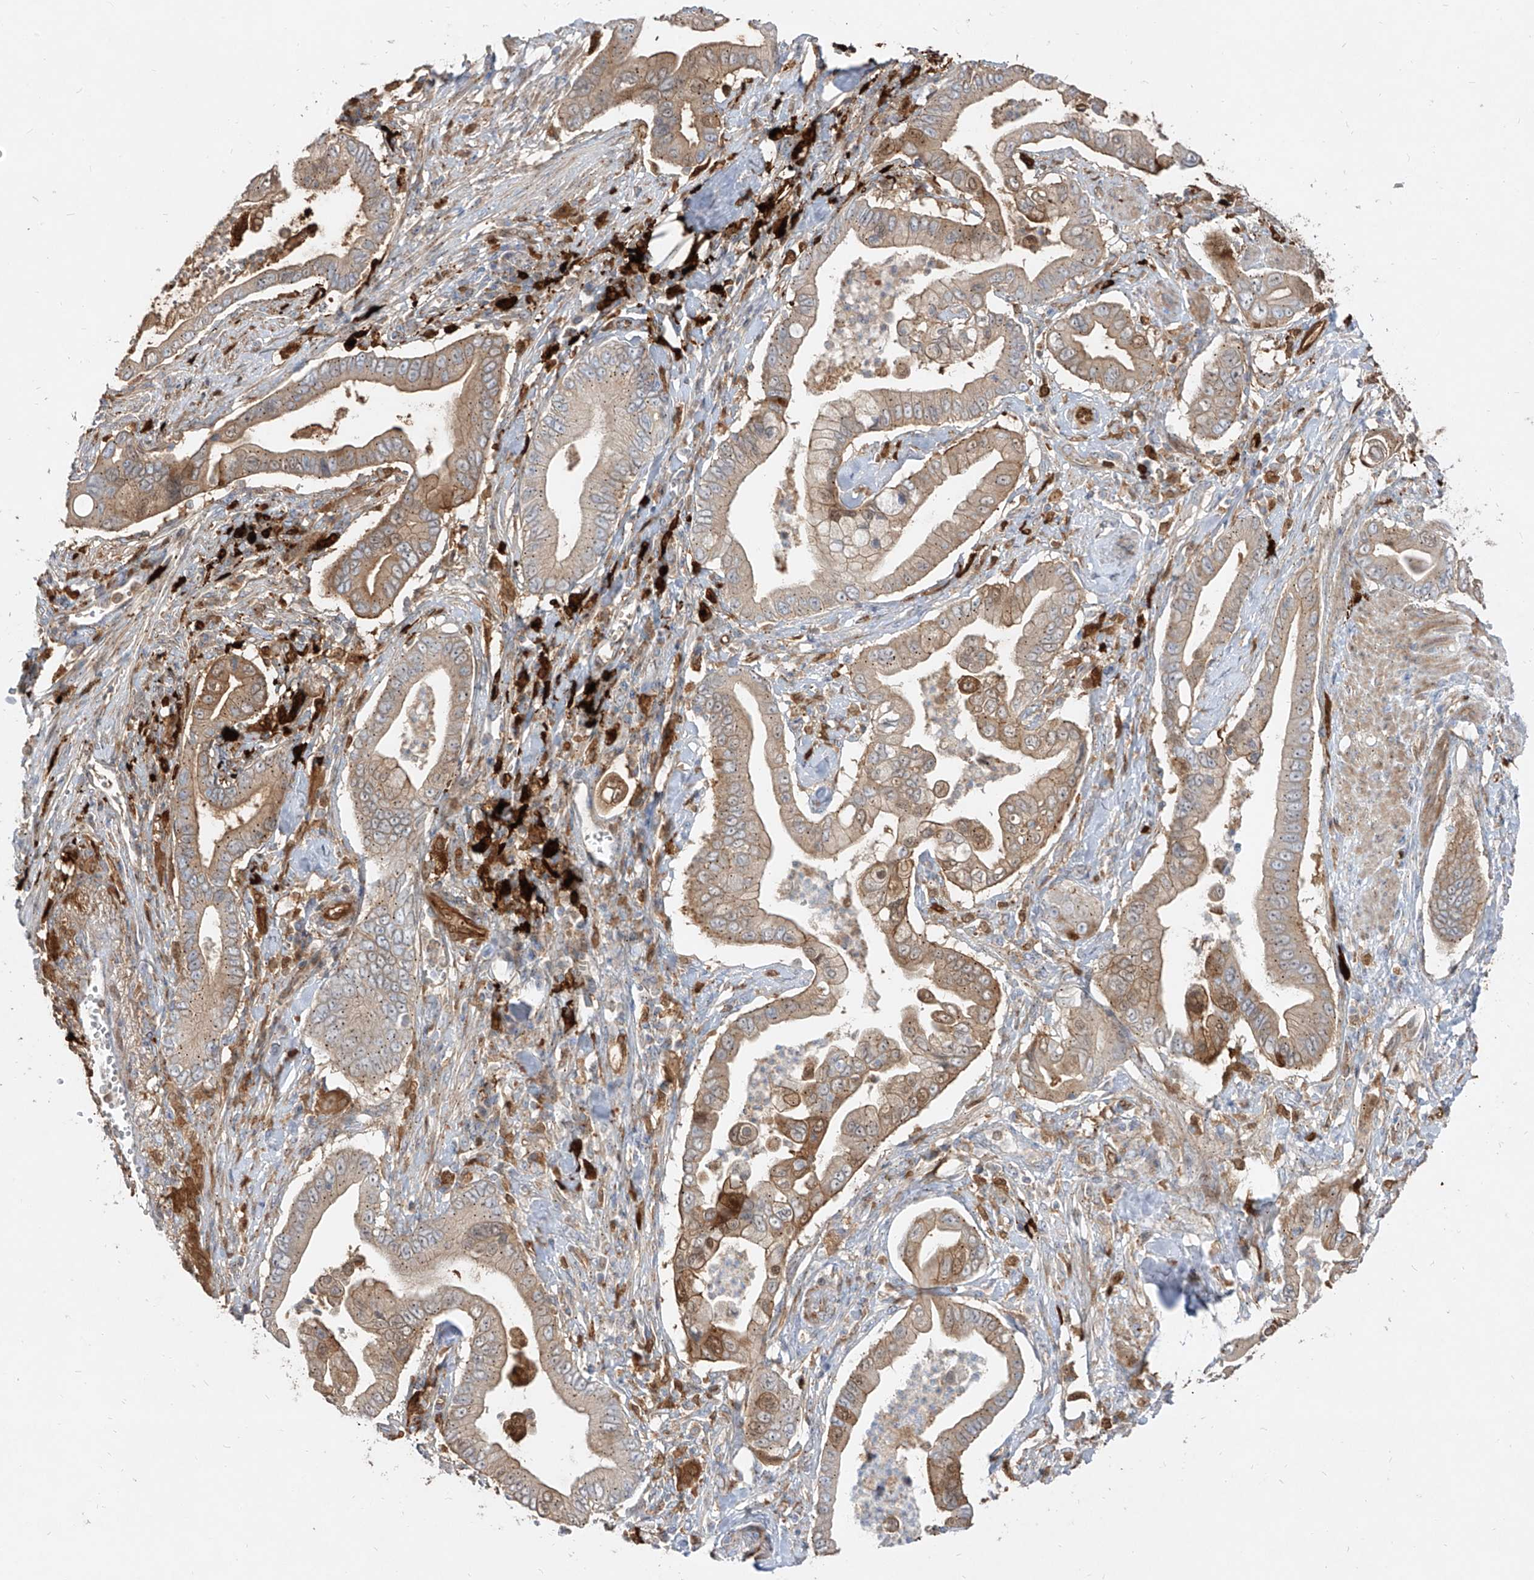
{"staining": {"intensity": "moderate", "quantity": ">75%", "location": "cytoplasmic/membranous"}, "tissue": "pancreatic cancer", "cell_type": "Tumor cells", "image_type": "cancer", "snomed": [{"axis": "morphology", "description": "Adenocarcinoma, NOS"}, {"axis": "topography", "description": "Pancreas"}], "caption": "An immunohistochemistry (IHC) photomicrograph of neoplastic tissue is shown. Protein staining in brown shows moderate cytoplasmic/membranous positivity in pancreatic adenocarcinoma within tumor cells.", "gene": "KYNU", "patient": {"sex": "male", "age": 78}}